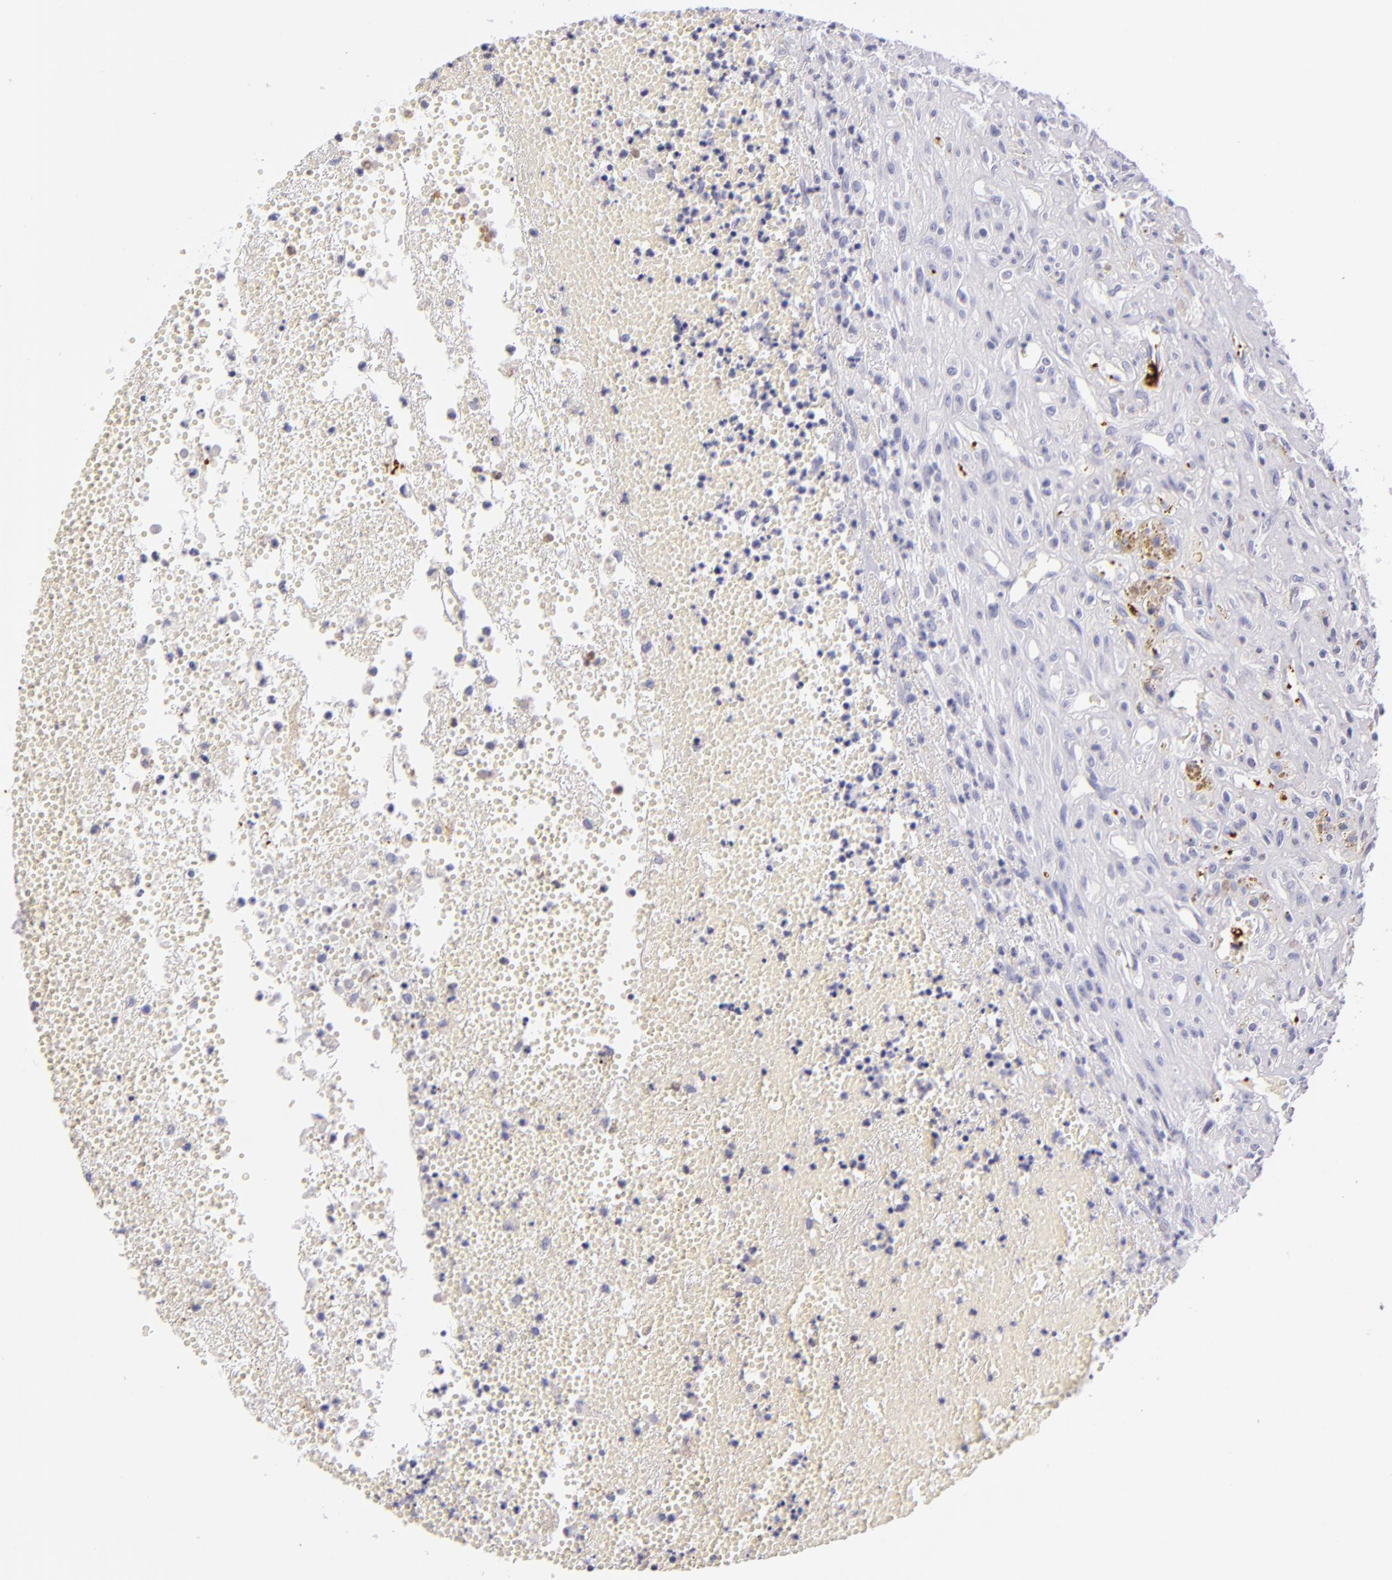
{"staining": {"intensity": "negative", "quantity": "none", "location": "none"}, "tissue": "glioma", "cell_type": "Tumor cells", "image_type": "cancer", "snomed": [{"axis": "morphology", "description": "Glioma, malignant, High grade"}, {"axis": "topography", "description": "Brain"}], "caption": "Tumor cells show no significant staining in glioma.", "gene": "GP1BA", "patient": {"sex": "male", "age": 66}}